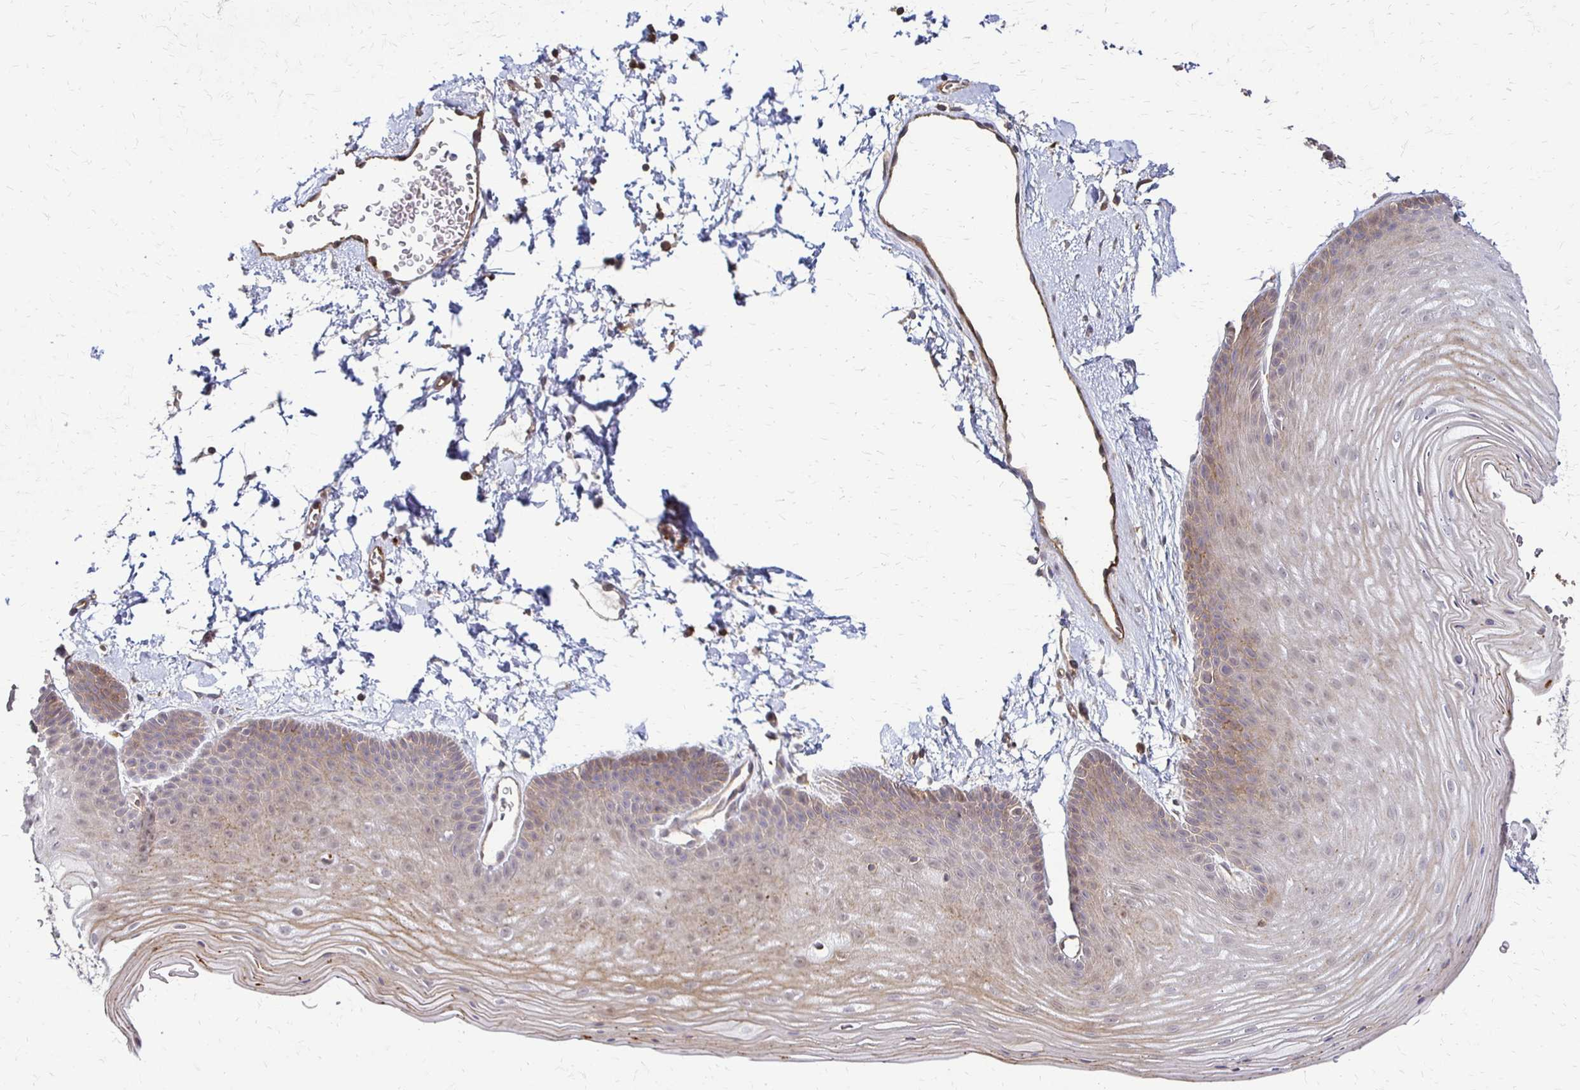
{"staining": {"intensity": "moderate", "quantity": "25%-75%", "location": "cytoplasmic/membranous,nuclear"}, "tissue": "skin", "cell_type": "Epidermal cells", "image_type": "normal", "snomed": [{"axis": "morphology", "description": "Normal tissue, NOS"}, {"axis": "topography", "description": "Anal"}], "caption": "High-magnification brightfield microscopy of unremarkable skin stained with DAB (3,3'-diaminobenzidine) (brown) and counterstained with hematoxylin (blue). epidermal cells exhibit moderate cytoplasmic/membranous,nuclear positivity is identified in about25%-75% of cells. (Brightfield microscopy of DAB IHC at high magnification).", "gene": "SLC9A9", "patient": {"sex": "male", "age": 53}}